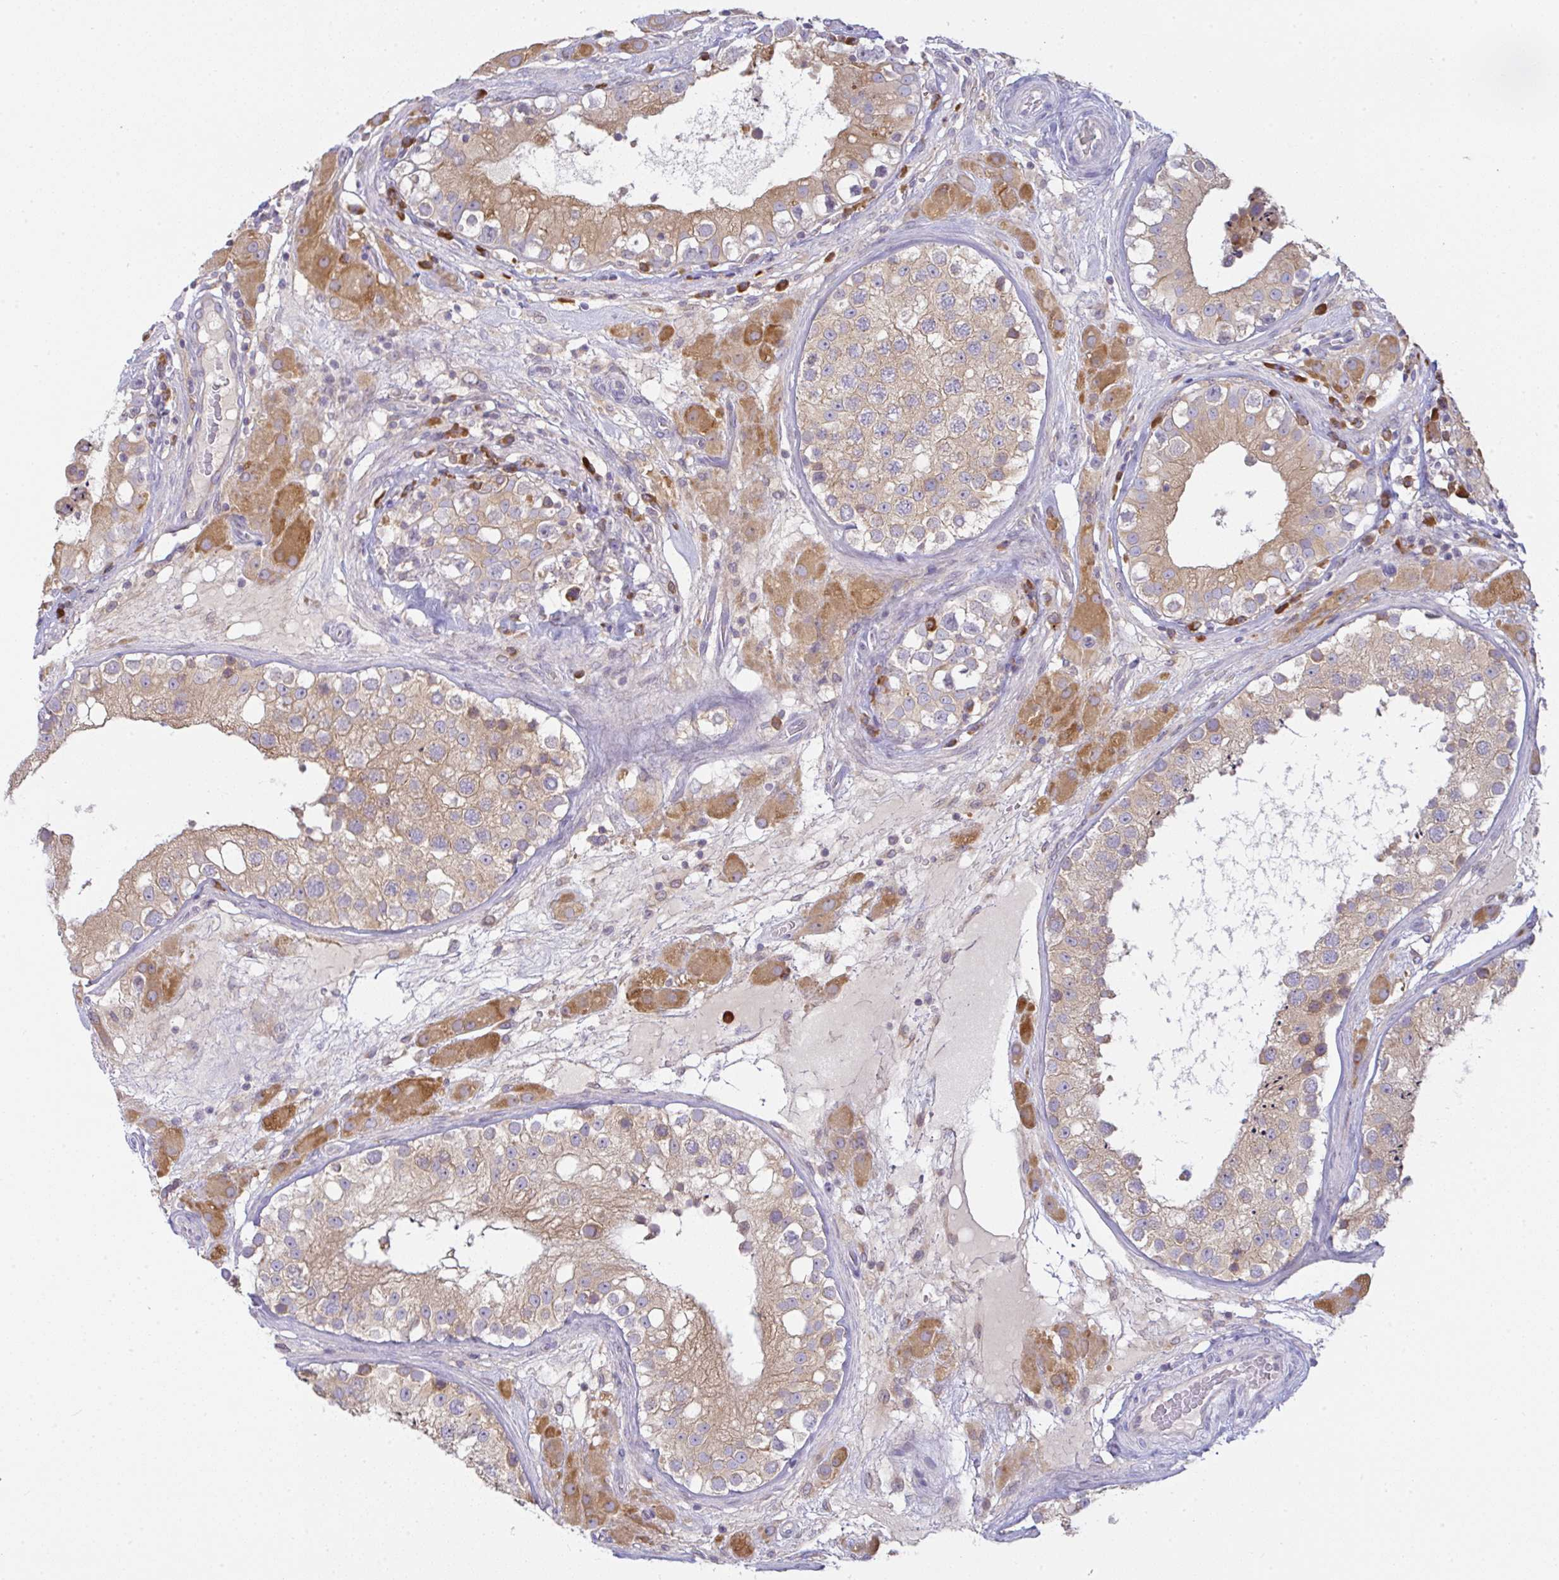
{"staining": {"intensity": "moderate", "quantity": "25%-75%", "location": "cytoplasmic/membranous"}, "tissue": "testis", "cell_type": "Cells in seminiferous ducts", "image_type": "normal", "snomed": [{"axis": "morphology", "description": "Normal tissue, NOS"}, {"axis": "topography", "description": "Testis"}], "caption": "A high-resolution photomicrograph shows IHC staining of unremarkable testis, which displays moderate cytoplasmic/membranous staining in about 25%-75% of cells in seminiferous ducts. The protein of interest is stained brown, and the nuclei are stained in blue (DAB (3,3'-diaminobenzidine) IHC with brightfield microscopy, high magnification).", "gene": "DERL2", "patient": {"sex": "male", "age": 26}}